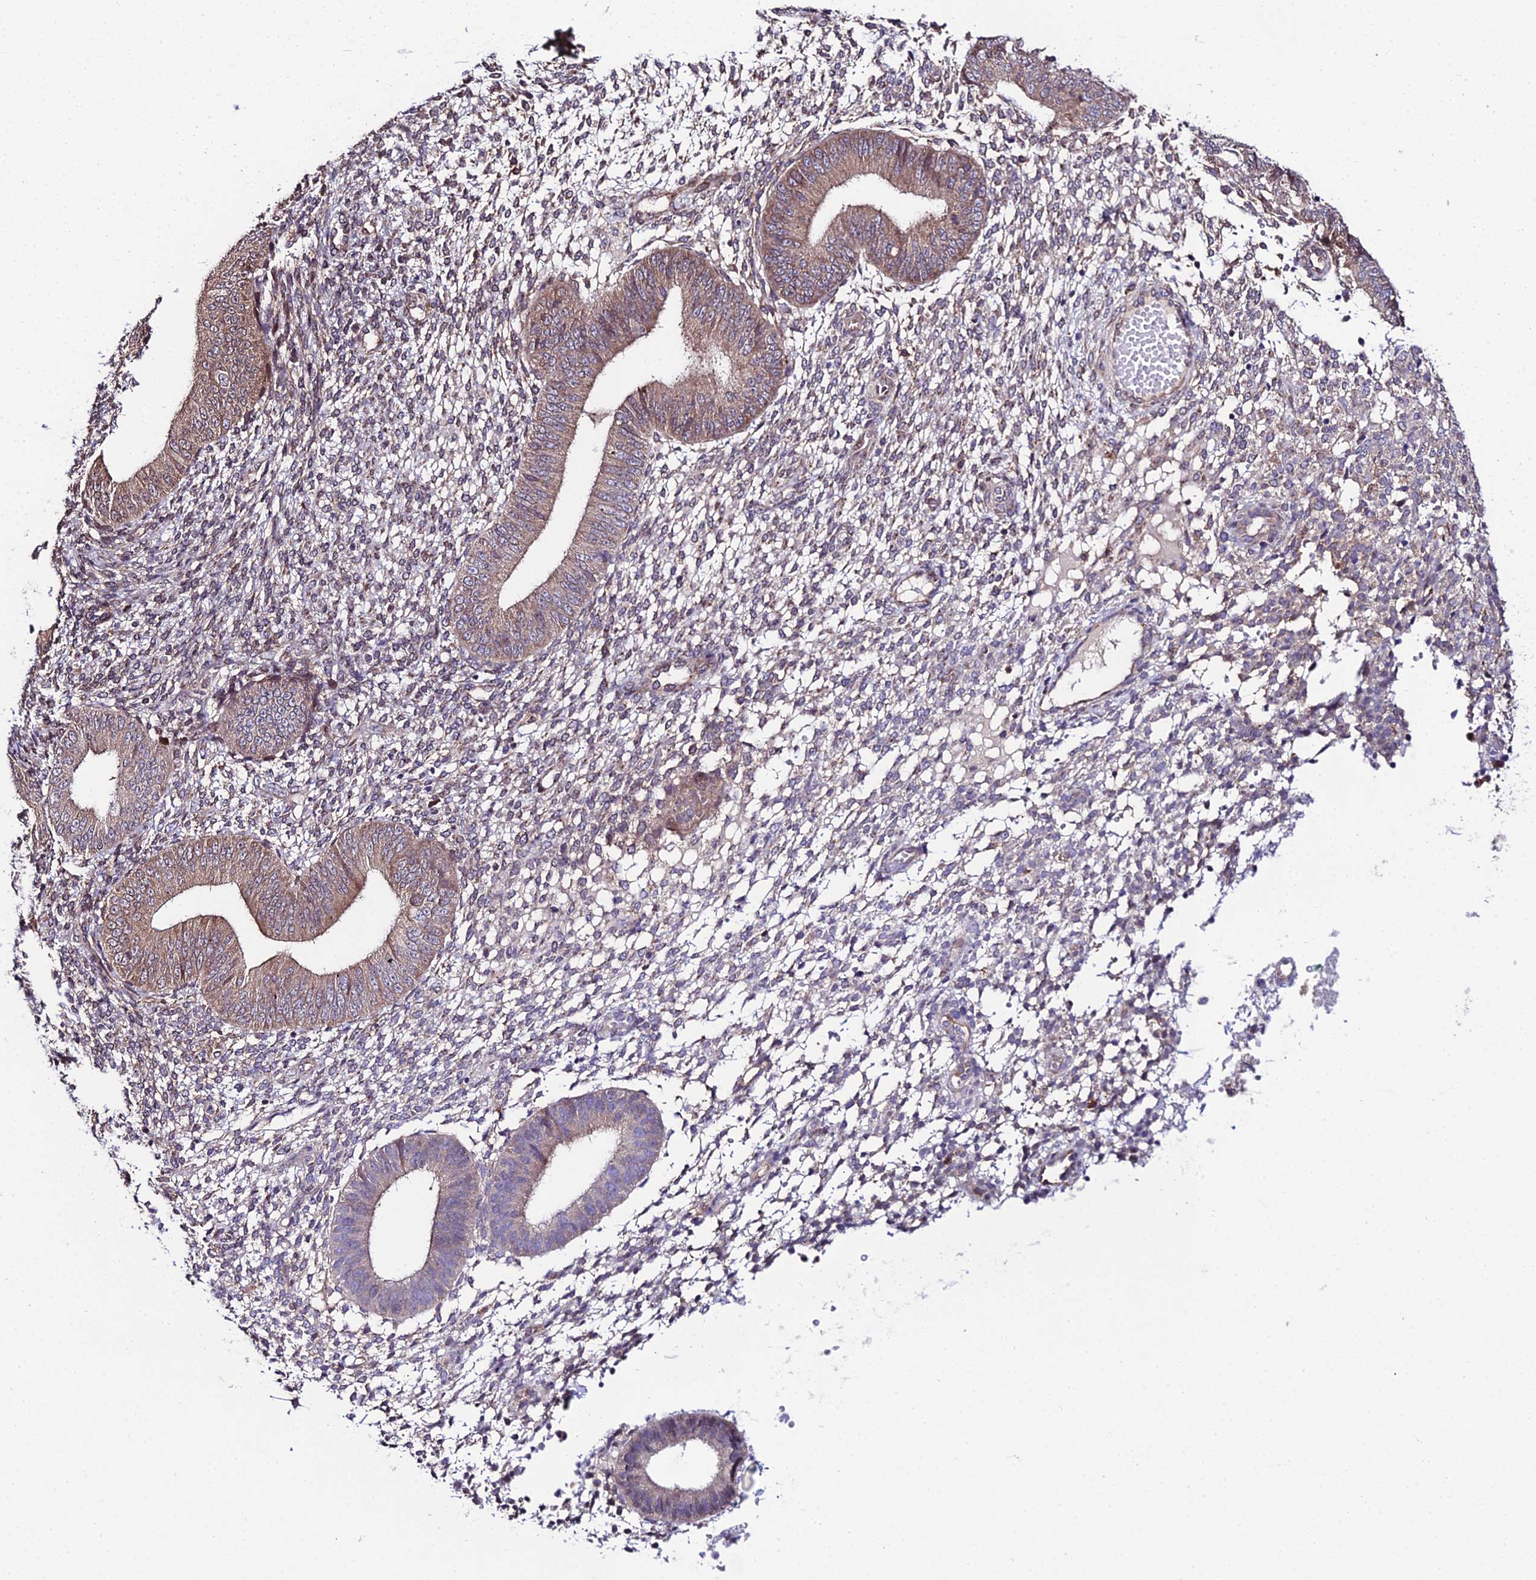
{"staining": {"intensity": "weak", "quantity": "25%-75%", "location": "cytoplasmic/membranous,nuclear"}, "tissue": "endometrium", "cell_type": "Cells in endometrial stroma", "image_type": "normal", "snomed": [{"axis": "morphology", "description": "Normal tissue, NOS"}, {"axis": "topography", "description": "Endometrium"}], "caption": "Immunohistochemical staining of unremarkable endometrium displays 25%-75% levels of weak cytoplasmic/membranous,nuclear protein positivity in approximately 25%-75% of cells in endometrial stroma.", "gene": "DDX19A", "patient": {"sex": "female", "age": 49}}